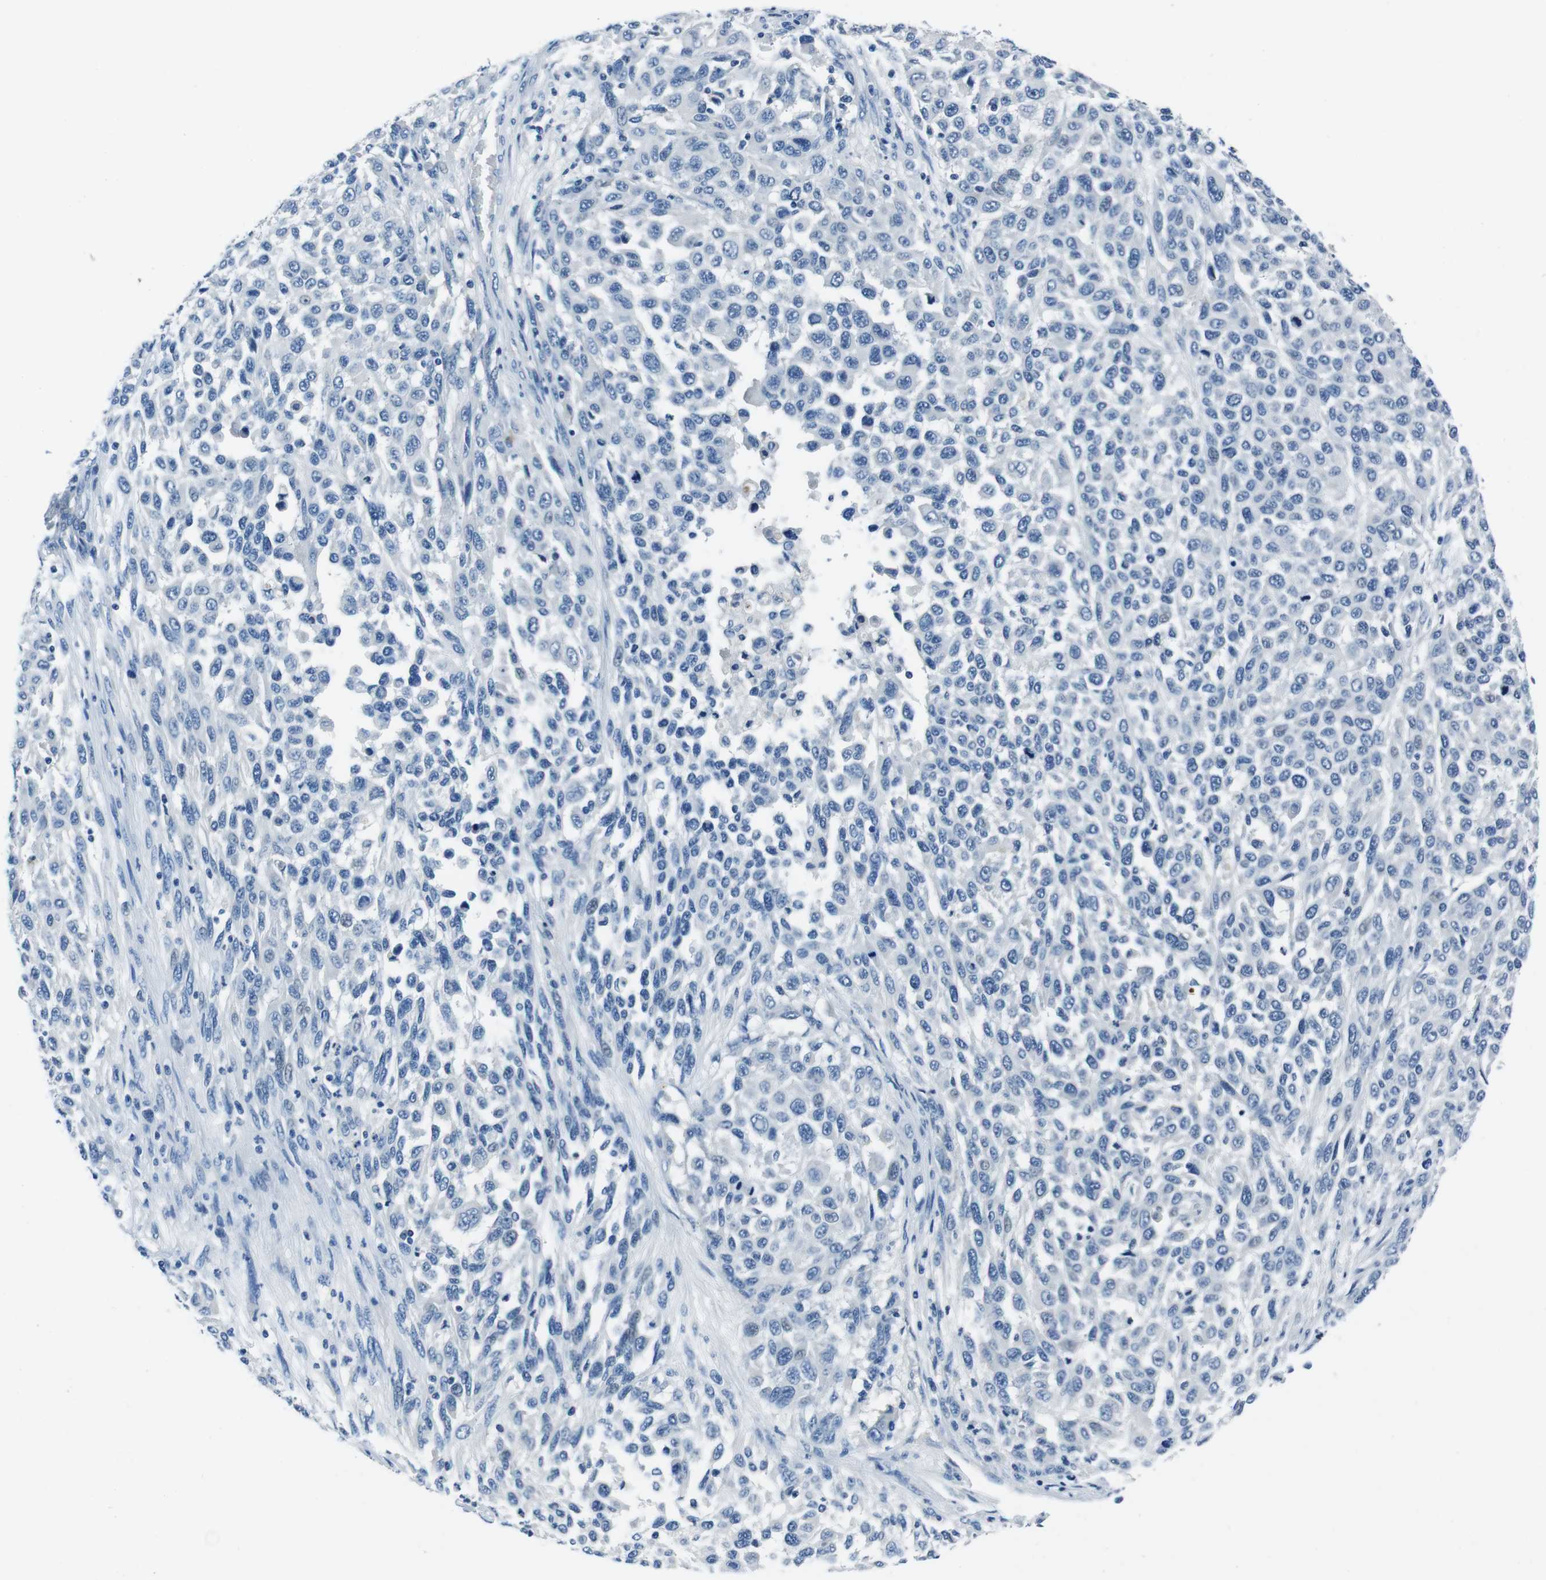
{"staining": {"intensity": "negative", "quantity": "none", "location": "none"}, "tissue": "melanoma", "cell_type": "Tumor cells", "image_type": "cancer", "snomed": [{"axis": "morphology", "description": "Malignant melanoma, Metastatic site"}, {"axis": "topography", "description": "Lymph node"}], "caption": "Immunohistochemical staining of human melanoma reveals no significant staining in tumor cells.", "gene": "CASQ1", "patient": {"sex": "male", "age": 61}}